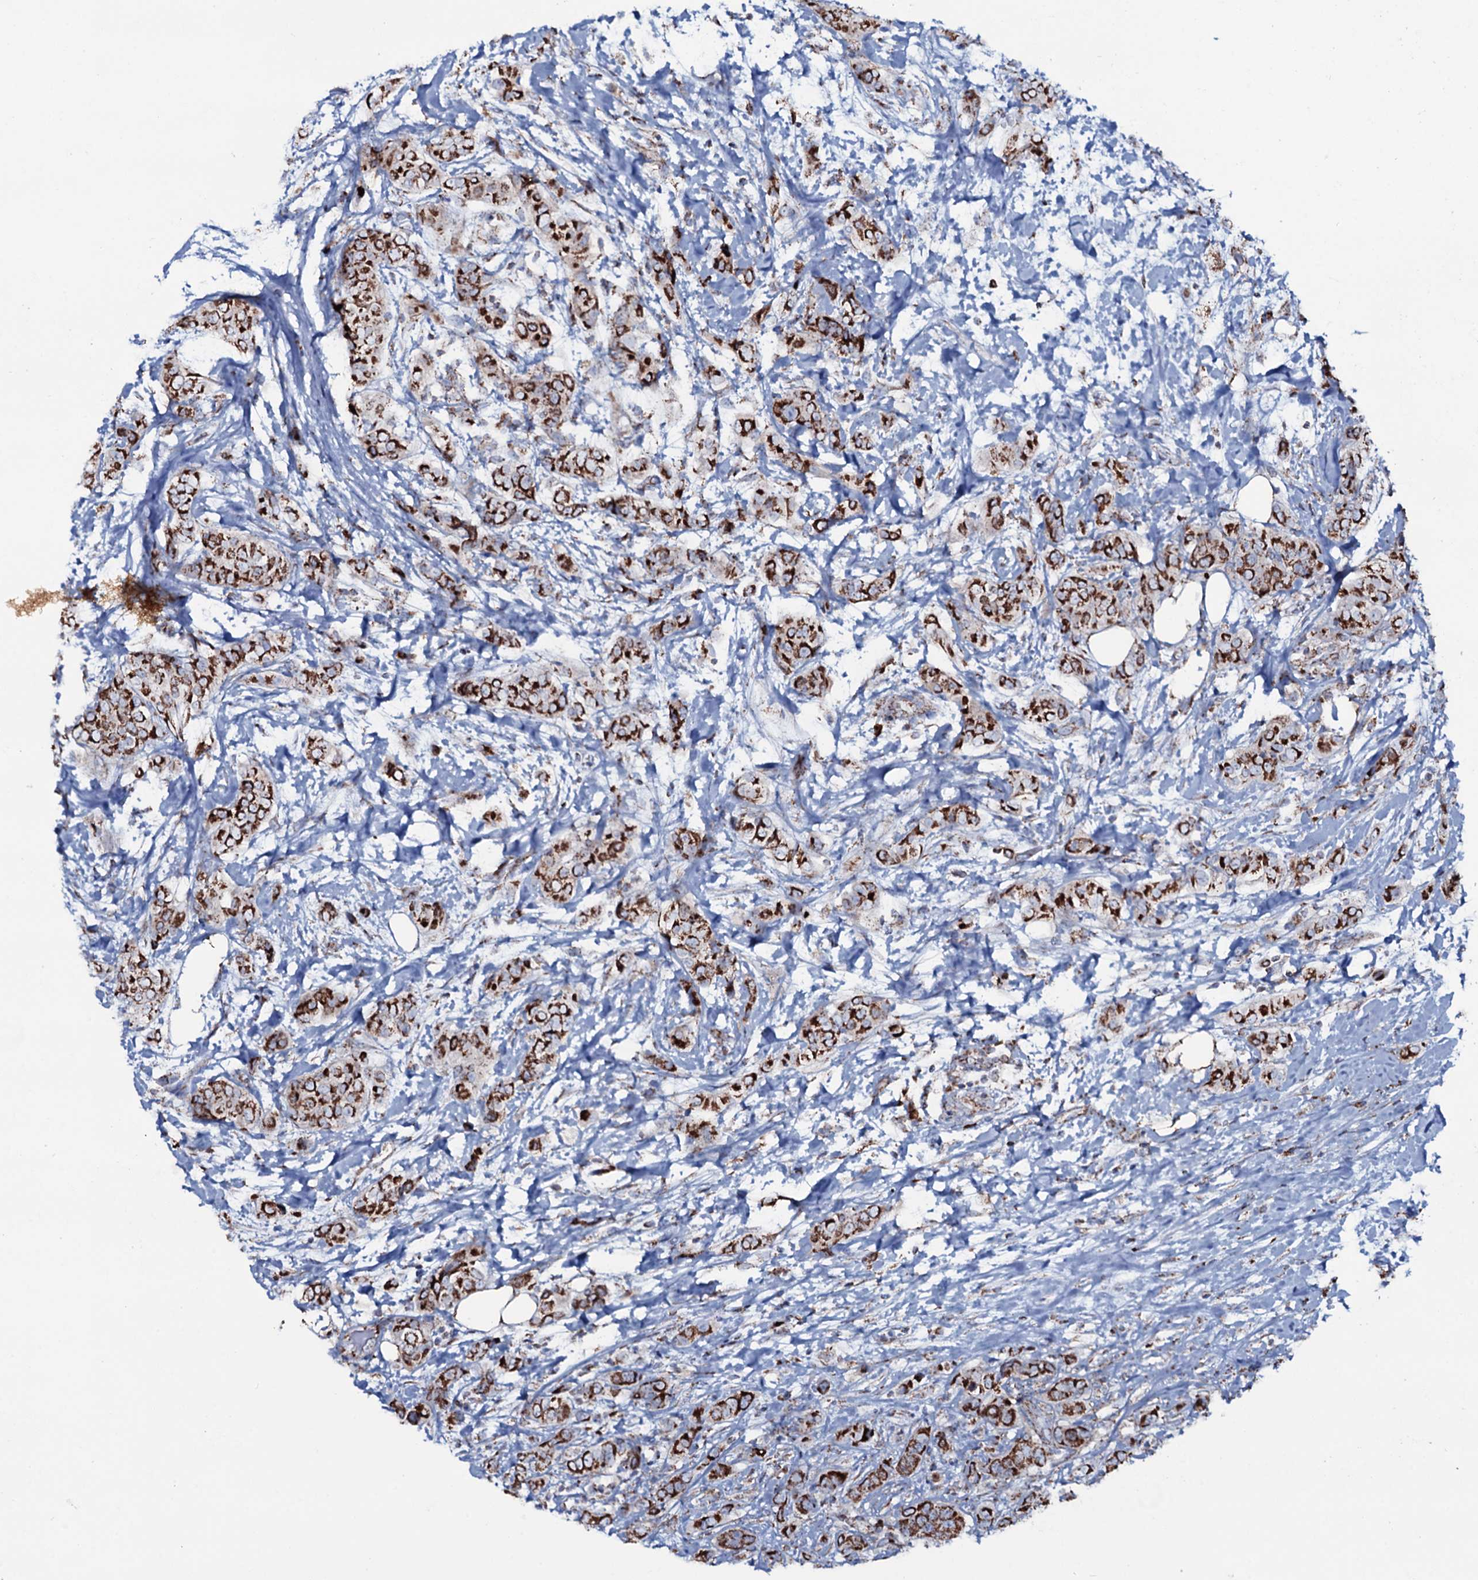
{"staining": {"intensity": "strong", "quantity": ">75%", "location": "cytoplasmic/membranous"}, "tissue": "breast cancer", "cell_type": "Tumor cells", "image_type": "cancer", "snomed": [{"axis": "morphology", "description": "Lobular carcinoma"}, {"axis": "topography", "description": "Breast"}], "caption": "The photomicrograph exhibits a brown stain indicating the presence of a protein in the cytoplasmic/membranous of tumor cells in breast lobular carcinoma.", "gene": "MRPS35", "patient": {"sex": "female", "age": 51}}